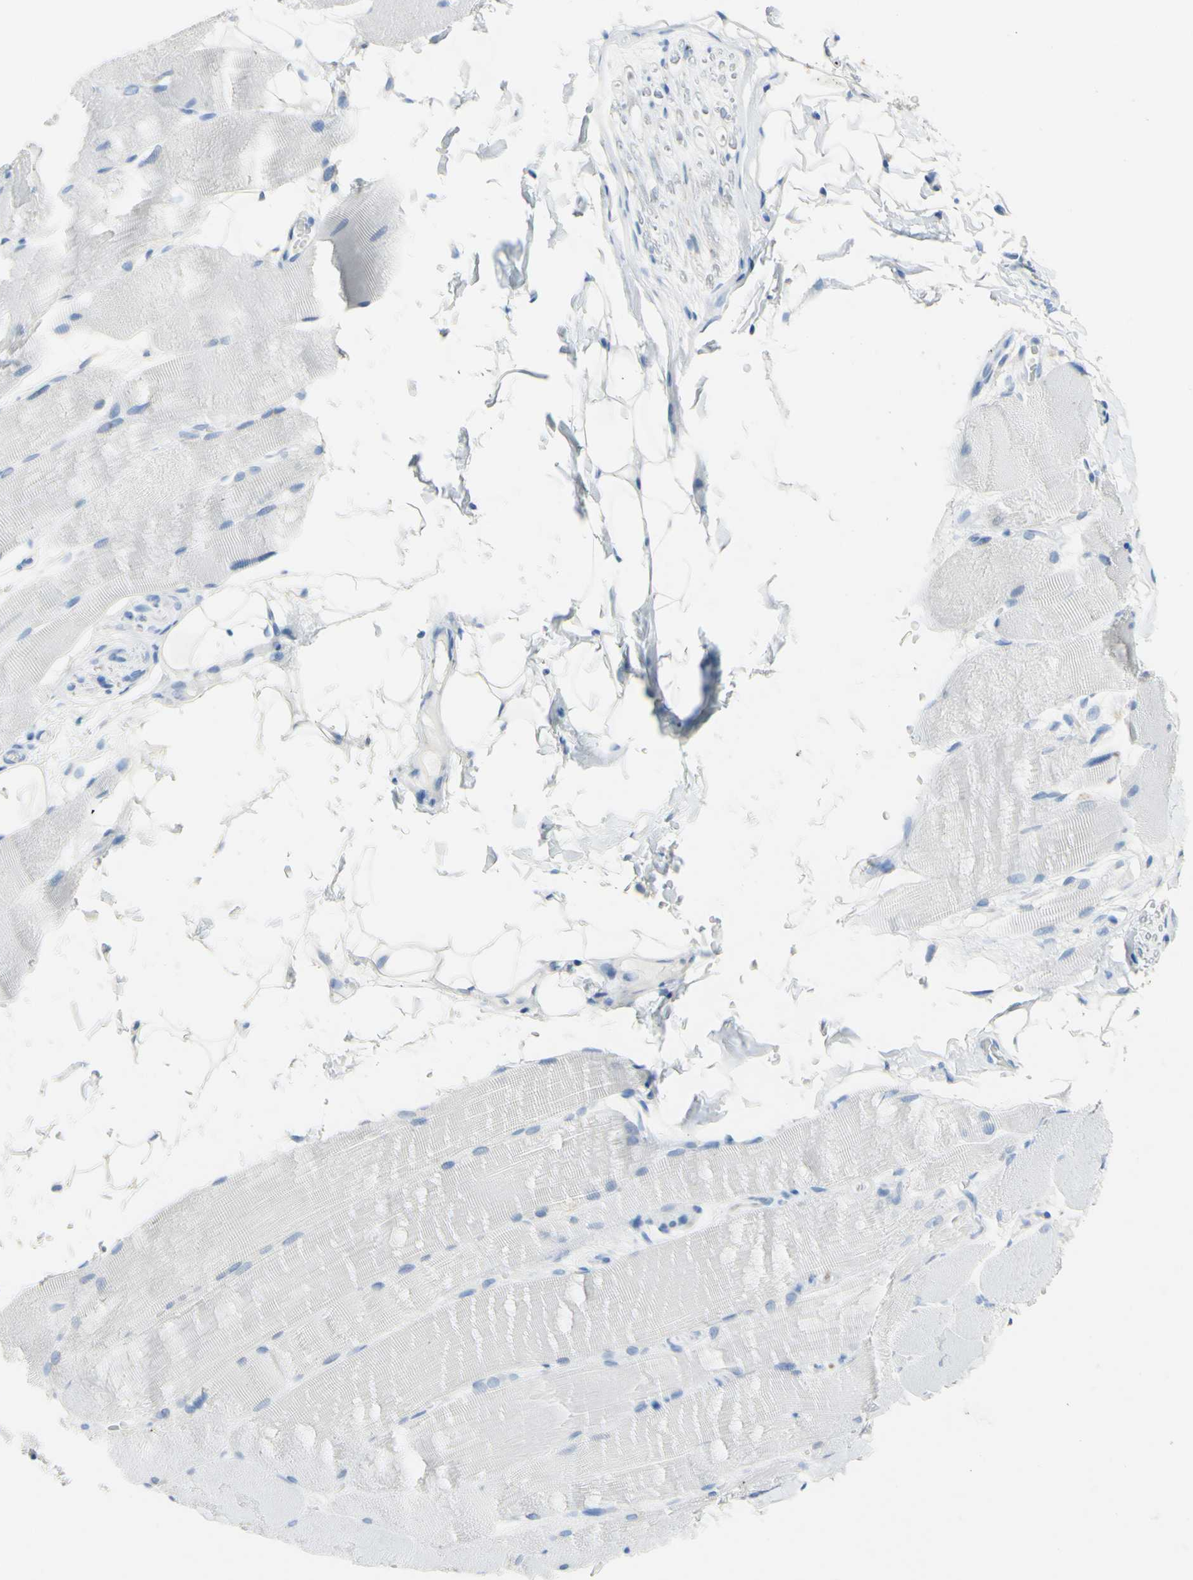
{"staining": {"intensity": "negative", "quantity": "none", "location": "none"}, "tissue": "skeletal muscle", "cell_type": "Myocytes", "image_type": "normal", "snomed": [{"axis": "morphology", "description": "Normal tissue, NOS"}, {"axis": "topography", "description": "Skin"}, {"axis": "topography", "description": "Skeletal muscle"}], "caption": "Micrograph shows no protein positivity in myocytes of benign skeletal muscle. (DAB (3,3'-diaminobenzidine) immunohistochemistry, high magnification).", "gene": "DSC2", "patient": {"sex": "male", "age": 83}}